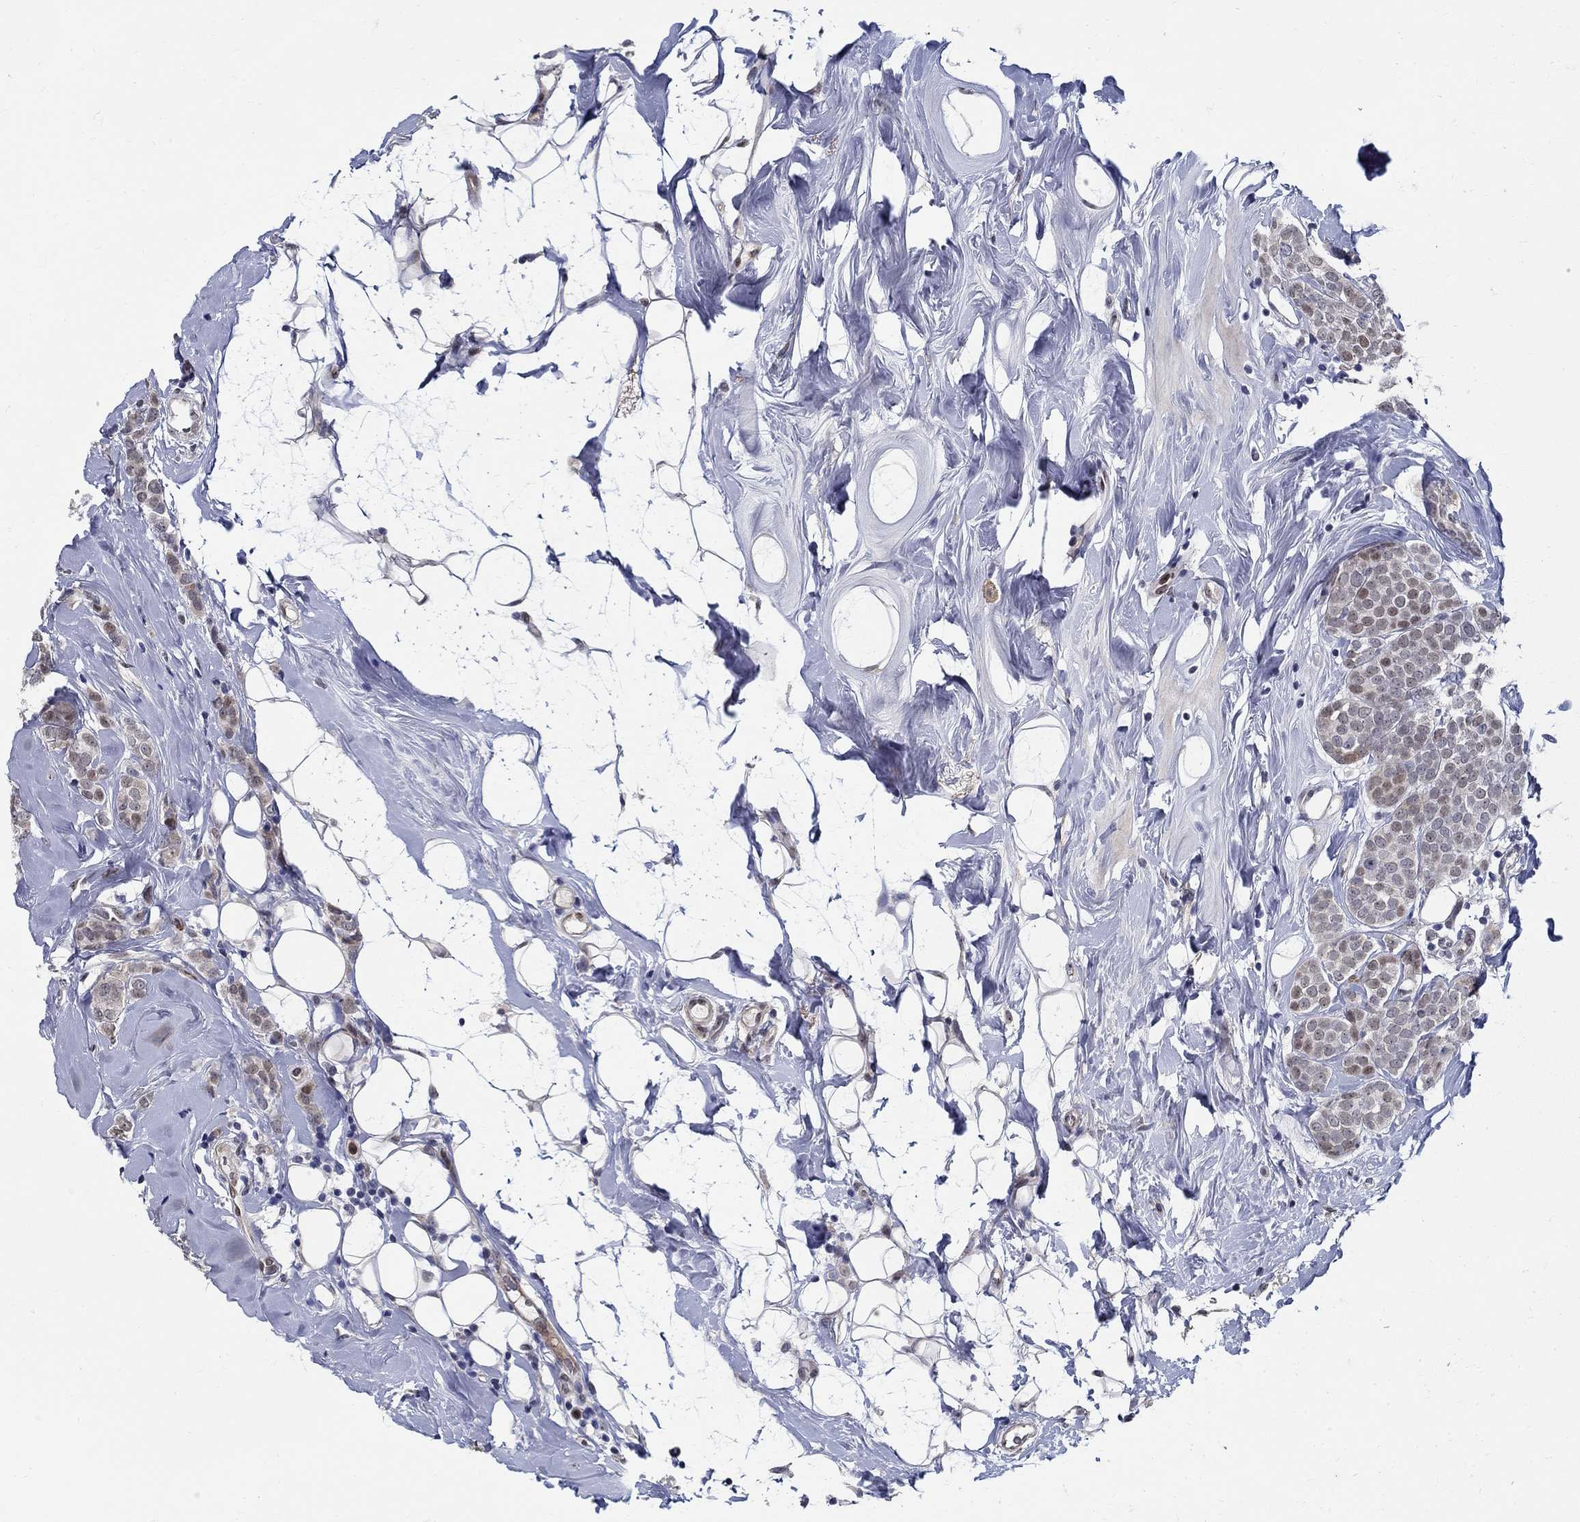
{"staining": {"intensity": "strong", "quantity": "<25%", "location": "nuclear"}, "tissue": "breast cancer", "cell_type": "Tumor cells", "image_type": "cancer", "snomed": [{"axis": "morphology", "description": "Lobular carcinoma"}, {"axis": "topography", "description": "Breast"}], "caption": "Lobular carcinoma (breast) stained with a protein marker reveals strong staining in tumor cells.", "gene": "C16orf46", "patient": {"sex": "female", "age": 49}}